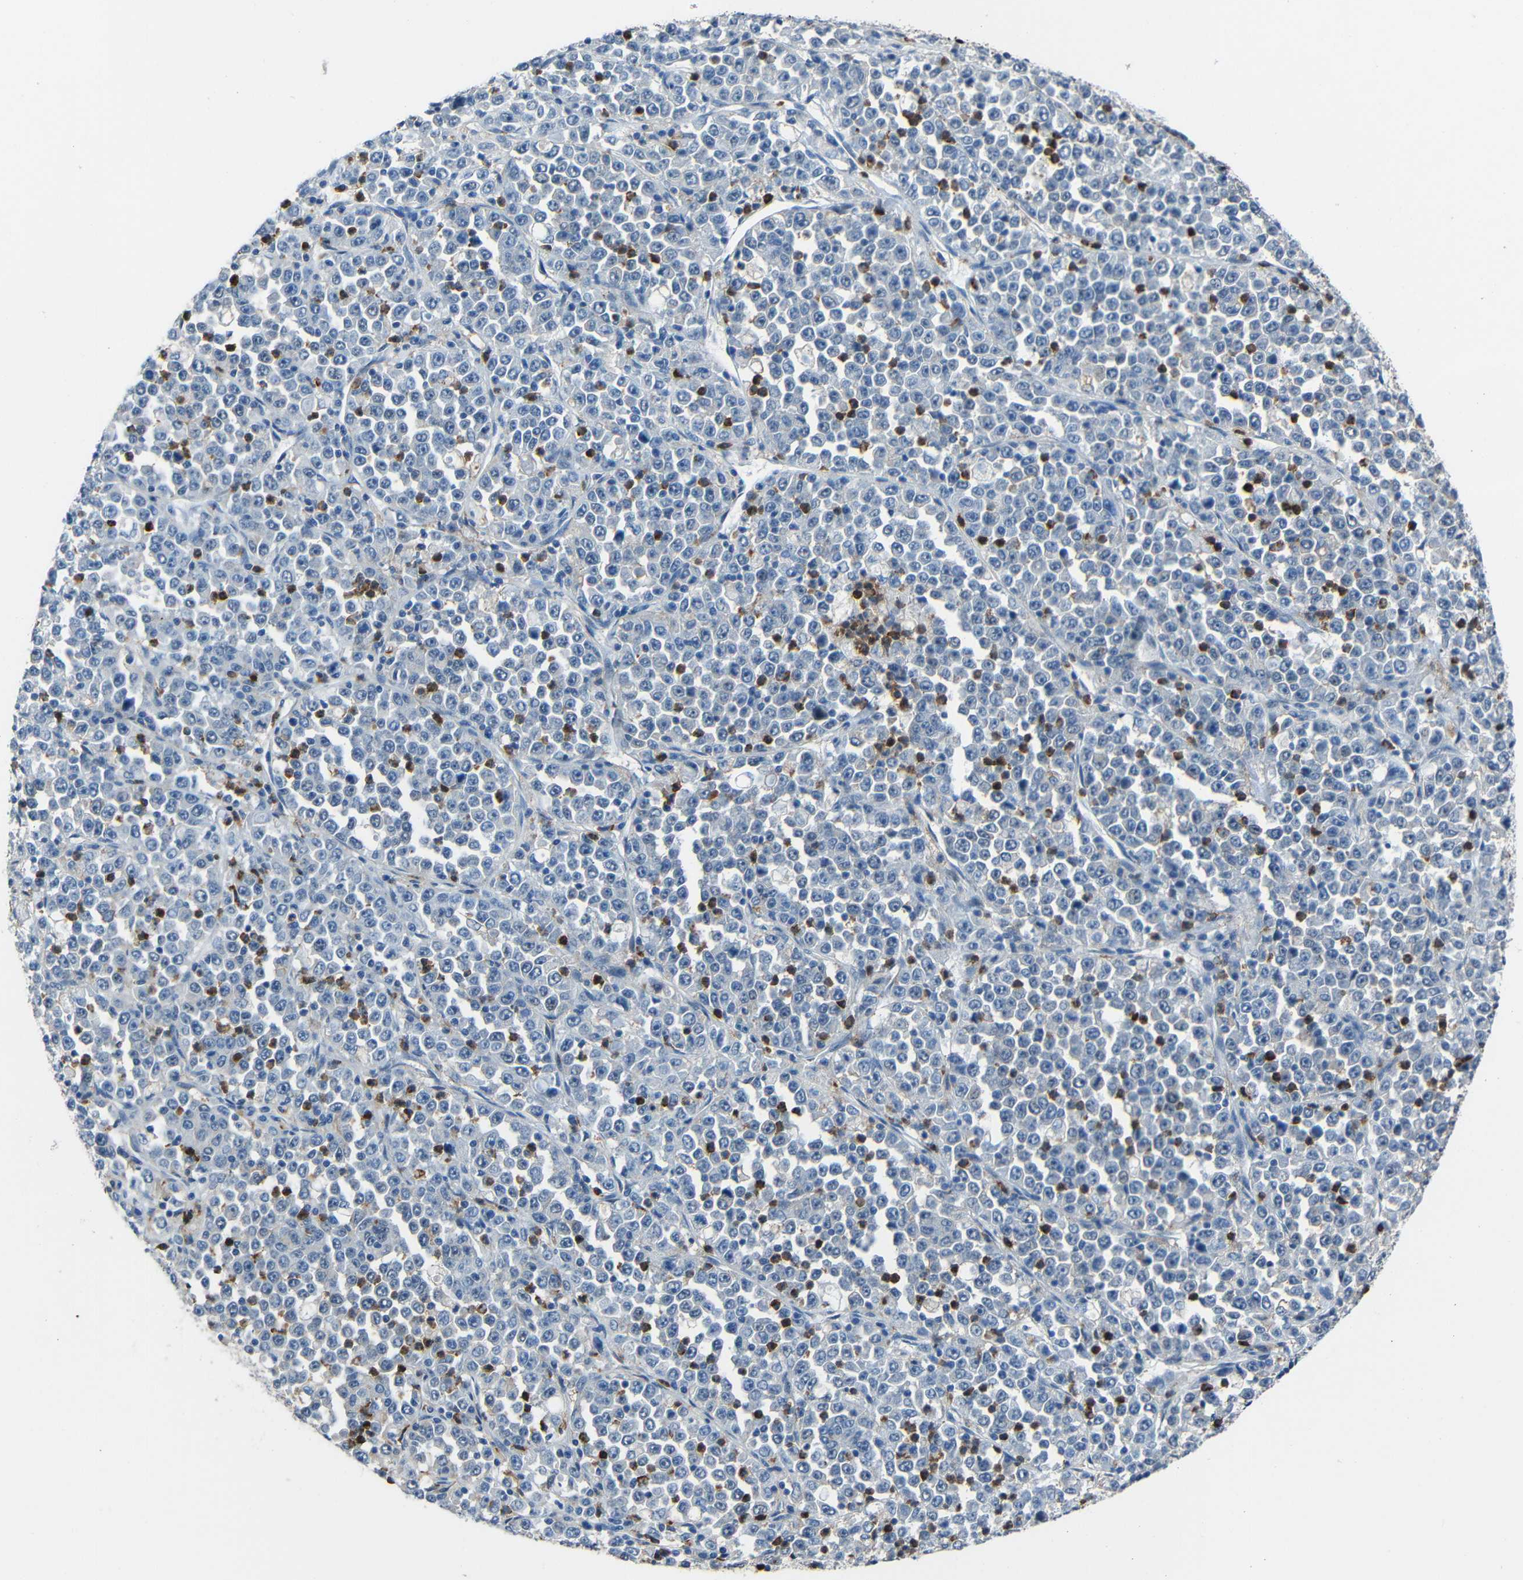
{"staining": {"intensity": "negative", "quantity": "none", "location": "none"}, "tissue": "stomach cancer", "cell_type": "Tumor cells", "image_type": "cancer", "snomed": [{"axis": "morphology", "description": "Normal tissue, NOS"}, {"axis": "morphology", "description": "Adenocarcinoma, NOS"}, {"axis": "topography", "description": "Stomach, upper"}, {"axis": "topography", "description": "Stomach"}], "caption": "DAB (3,3'-diaminobenzidine) immunohistochemical staining of adenocarcinoma (stomach) exhibits no significant staining in tumor cells.", "gene": "DNAJC5", "patient": {"sex": "male", "age": 59}}